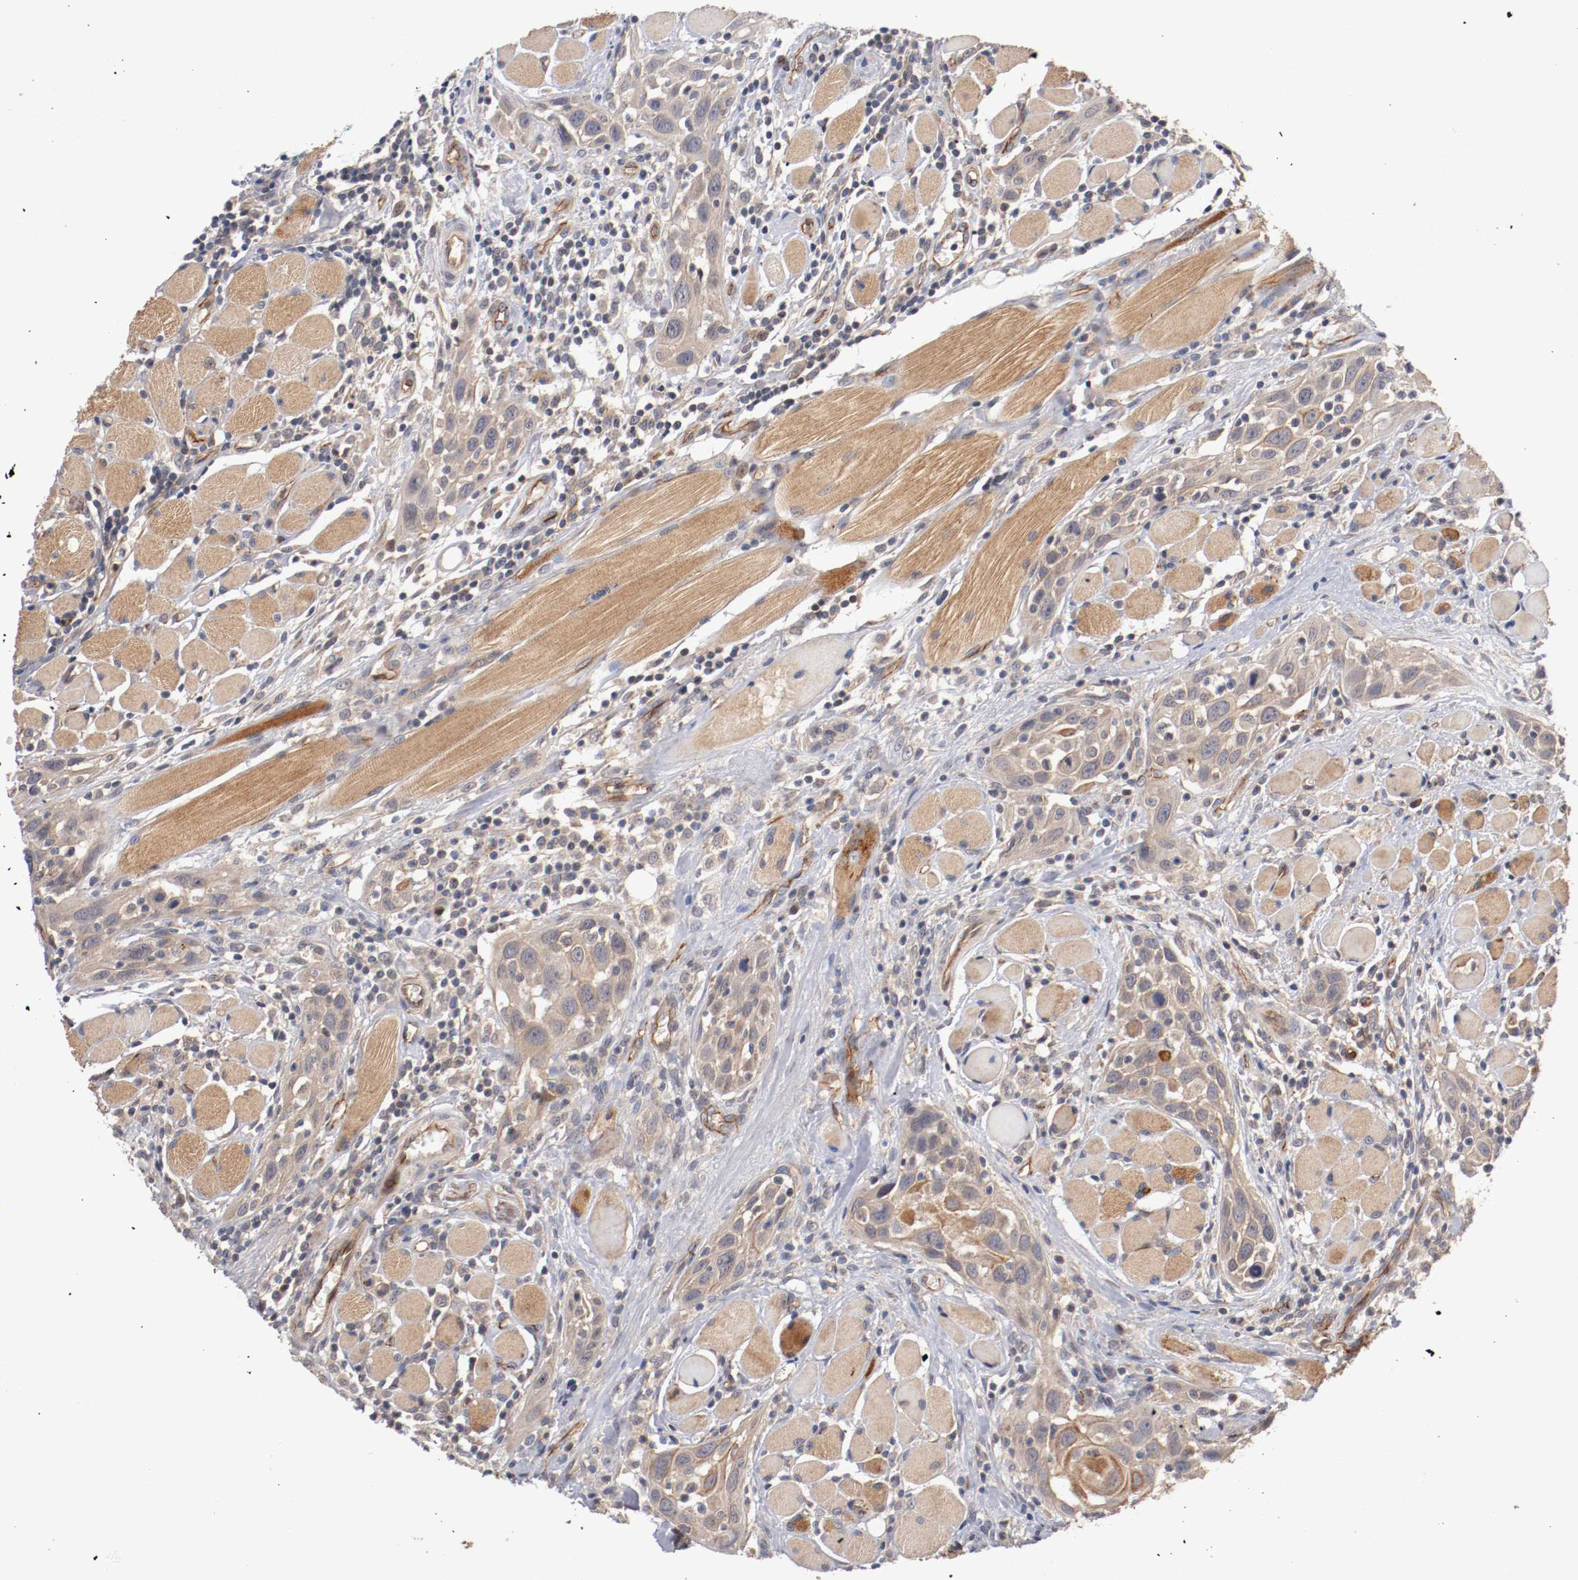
{"staining": {"intensity": "weak", "quantity": "25%-75%", "location": "cytoplasmic/membranous"}, "tissue": "head and neck cancer", "cell_type": "Tumor cells", "image_type": "cancer", "snomed": [{"axis": "morphology", "description": "Squamous cell carcinoma, NOS"}, {"axis": "topography", "description": "Oral tissue"}, {"axis": "topography", "description": "Head-Neck"}], "caption": "Approximately 25%-75% of tumor cells in head and neck squamous cell carcinoma demonstrate weak cytoplasmic/membranous protein positivity as visualized by brown immunohistochemical staining.", "gene": "TYK2", "patient": {"sex": "female", "age": 50}}